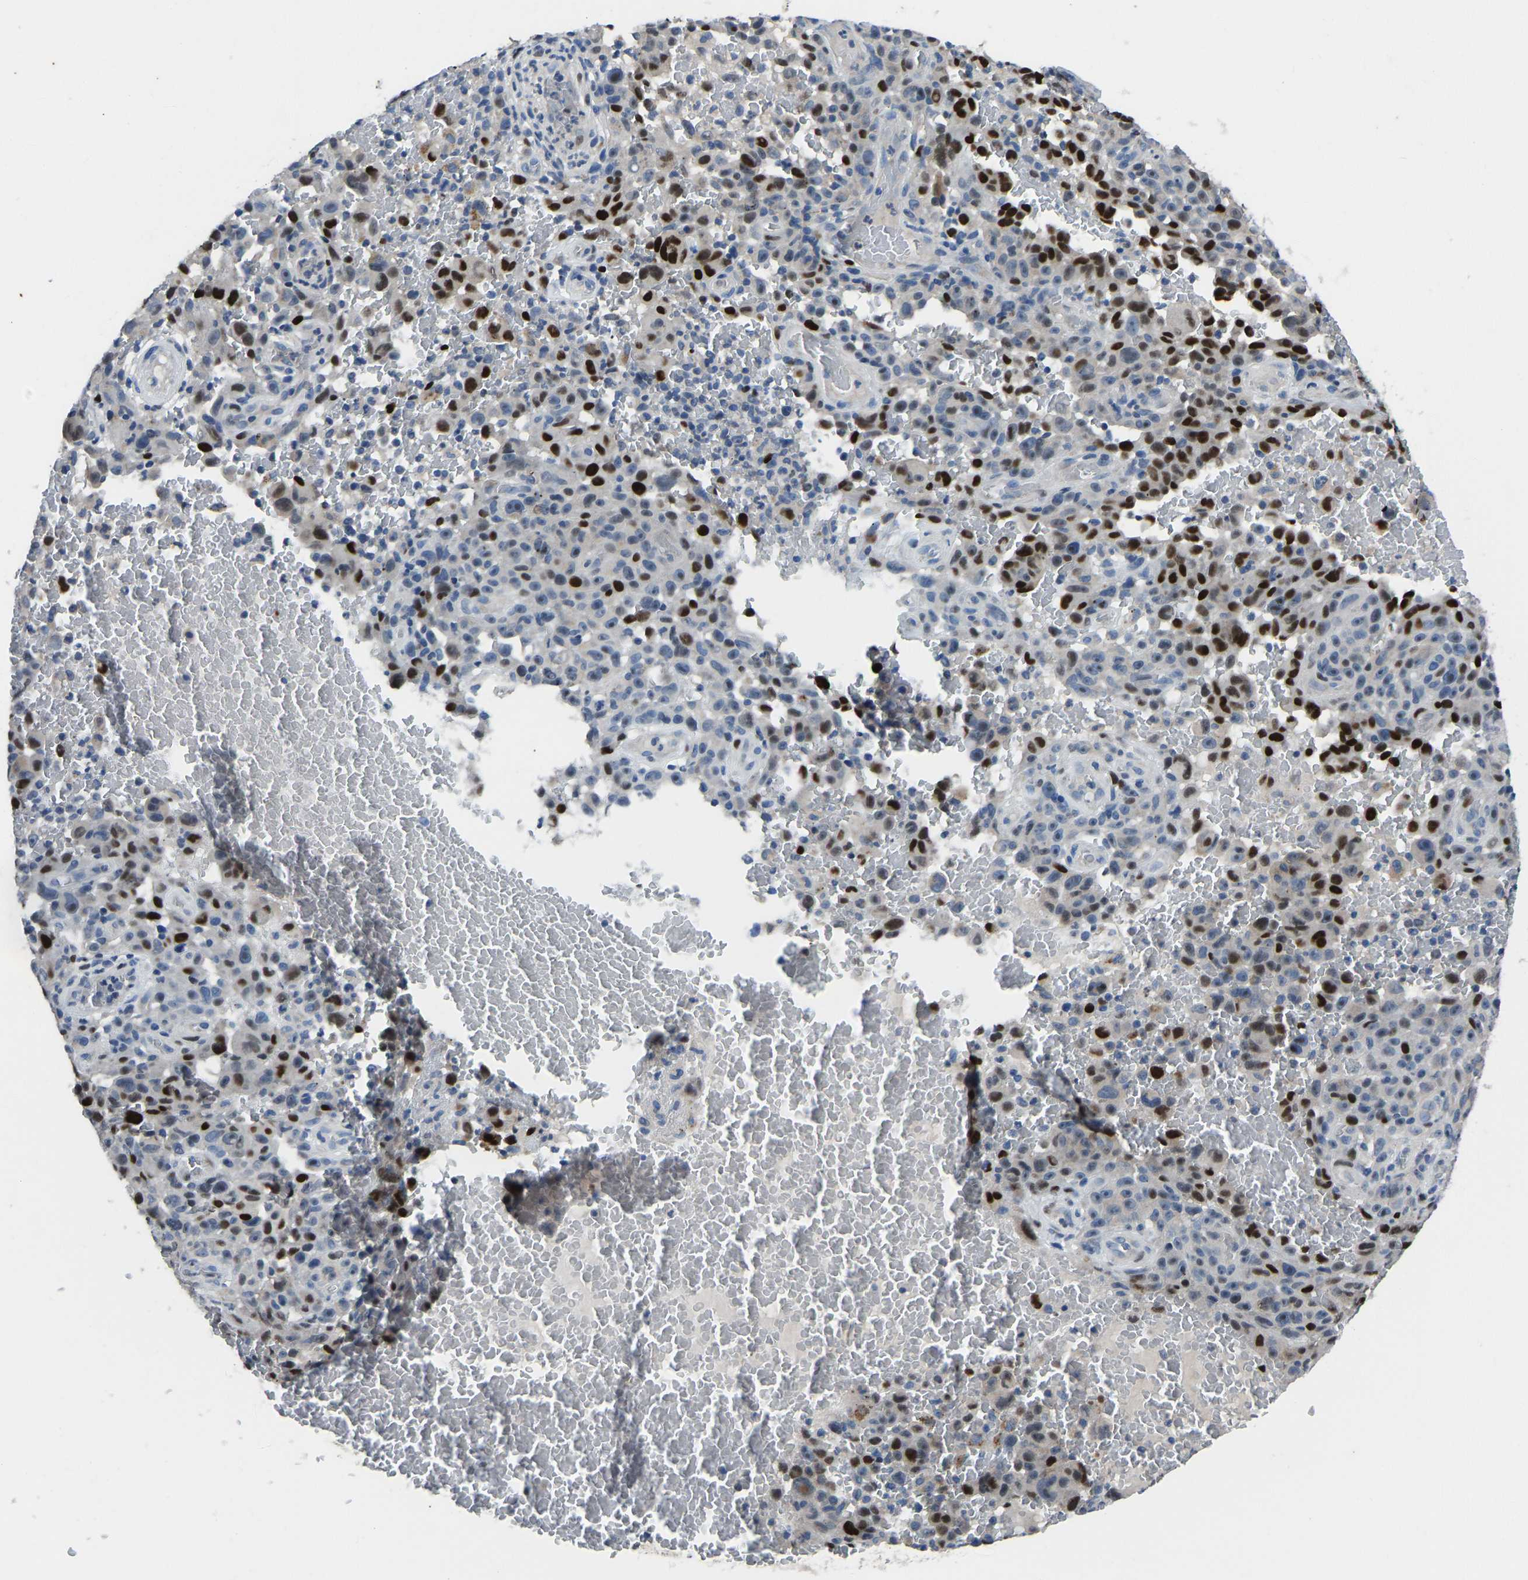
{"staining": {"intensity": "strong", "quantity": "25%-75%", "location": "nuclear"}, "tissue": "melanoma", "cell_type": "Tumor cells", "image_type": "cancer", "snomed": [{"axis": "morphology", "description": "Malignant melanoma, NOS"}, {"axis": "topography", "description": "Skin"}], "caption": "Immunohistochemistry (IHC) histopathology image of human malignant melanoma stained for a protein (brown), which shows high levels of strong nuclear staining in about 25%-75% of tumor cells.", "gene": "EGR1", "patient": {"sex": "female", "age": 82}}